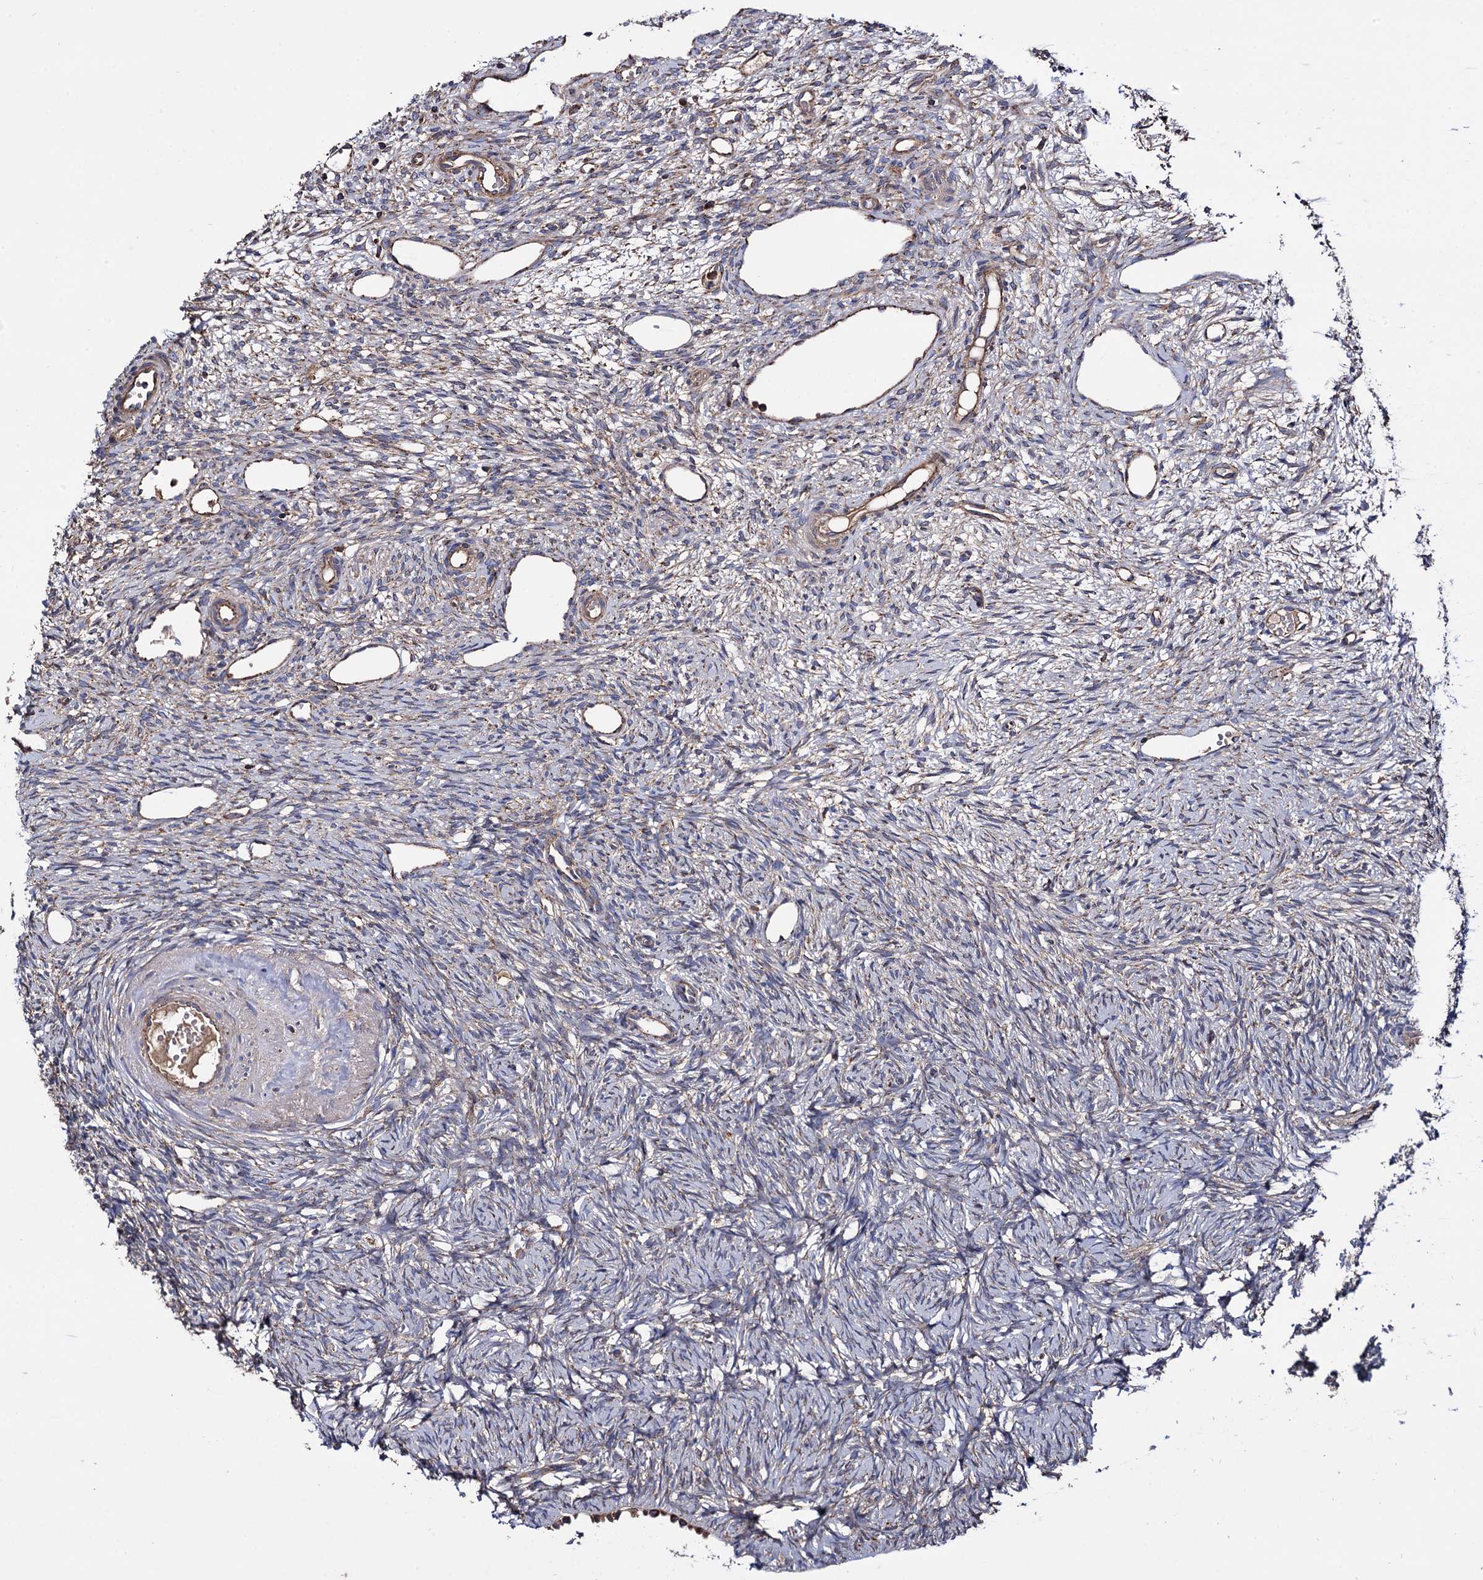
{"staining": {"intensity": "weak", "quantity": "<25%", "location": "cytoplasmic/membranous"}, "tissue": "ovary", "cell_type": "Ovarian stroma cells", "image_type": "normal", "snomed": [{"axis": "morphology", "description": "Normal tissue, NOS"}, {"axis": "topography", "description": "Ovary"}], "caption": "A histopathology image of ovary stained for a protein shows no brown staining in ovarian stroma cells.", "gene": "IQCH", "patient": {"sex": "female", "age": 51}}